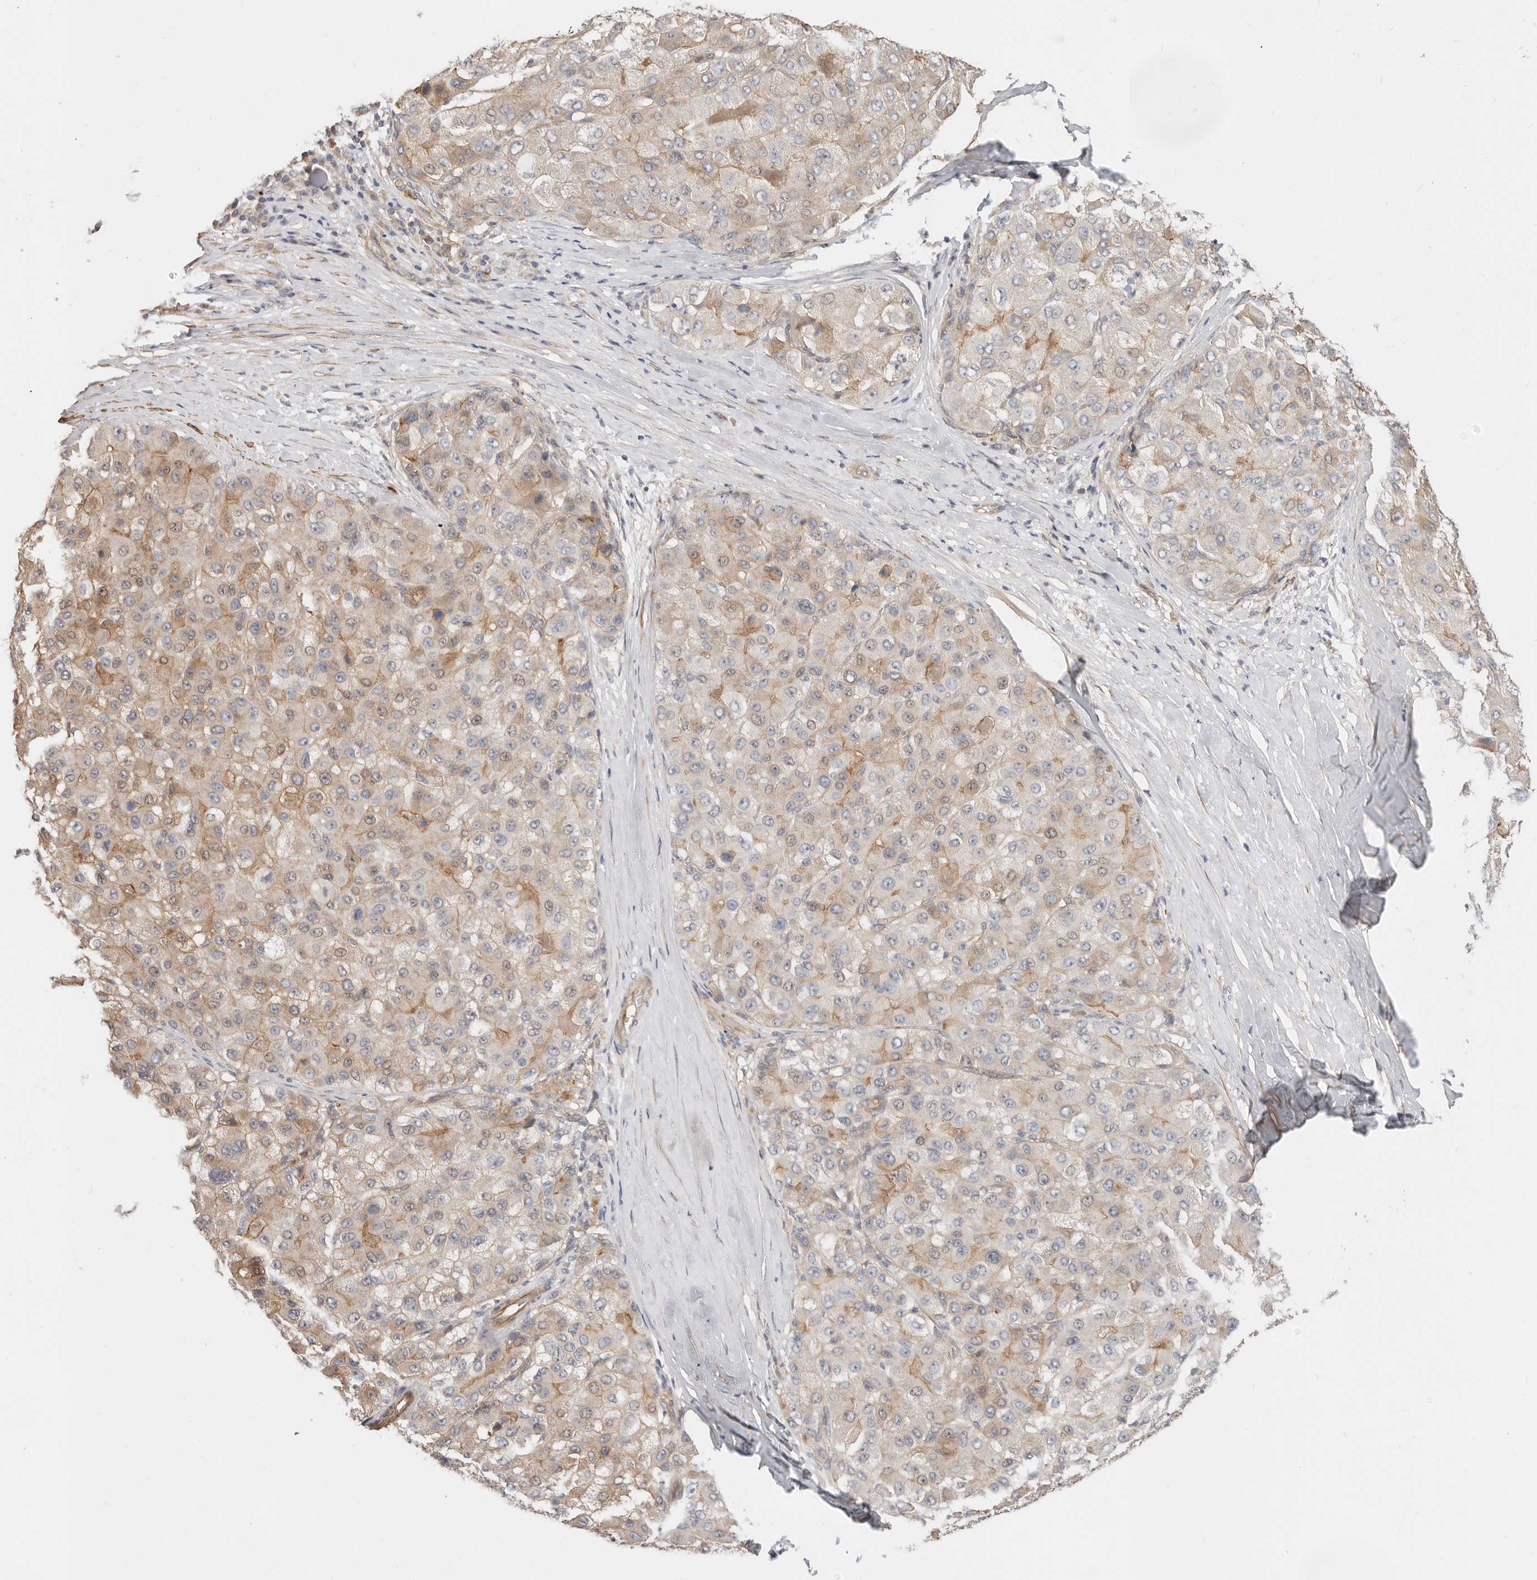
{"staining": {"intensity": "weak", "quantity": ">75%", "location": "cytoplasmic/membranous"}, "tissue": "liver cancer", "cell_type": "Tumor cells", "image_type": "cancer", "snomed": [{"axis": "morphology", "description": "Carcinoma, Hepatocellular, NOS"}, {"axis": "topography", "description": "Liver"}], "caption": "The immunohistochemical stain shows weak cytoplasmic/membranous staining in tumor cells of liver hepatocellular carcinoma tissue. (brown staining indicates protein expression, while blue staining denotes nuclei).", "gene": "ZRANB1", "patient": {"sex": "male", "age": 80}}